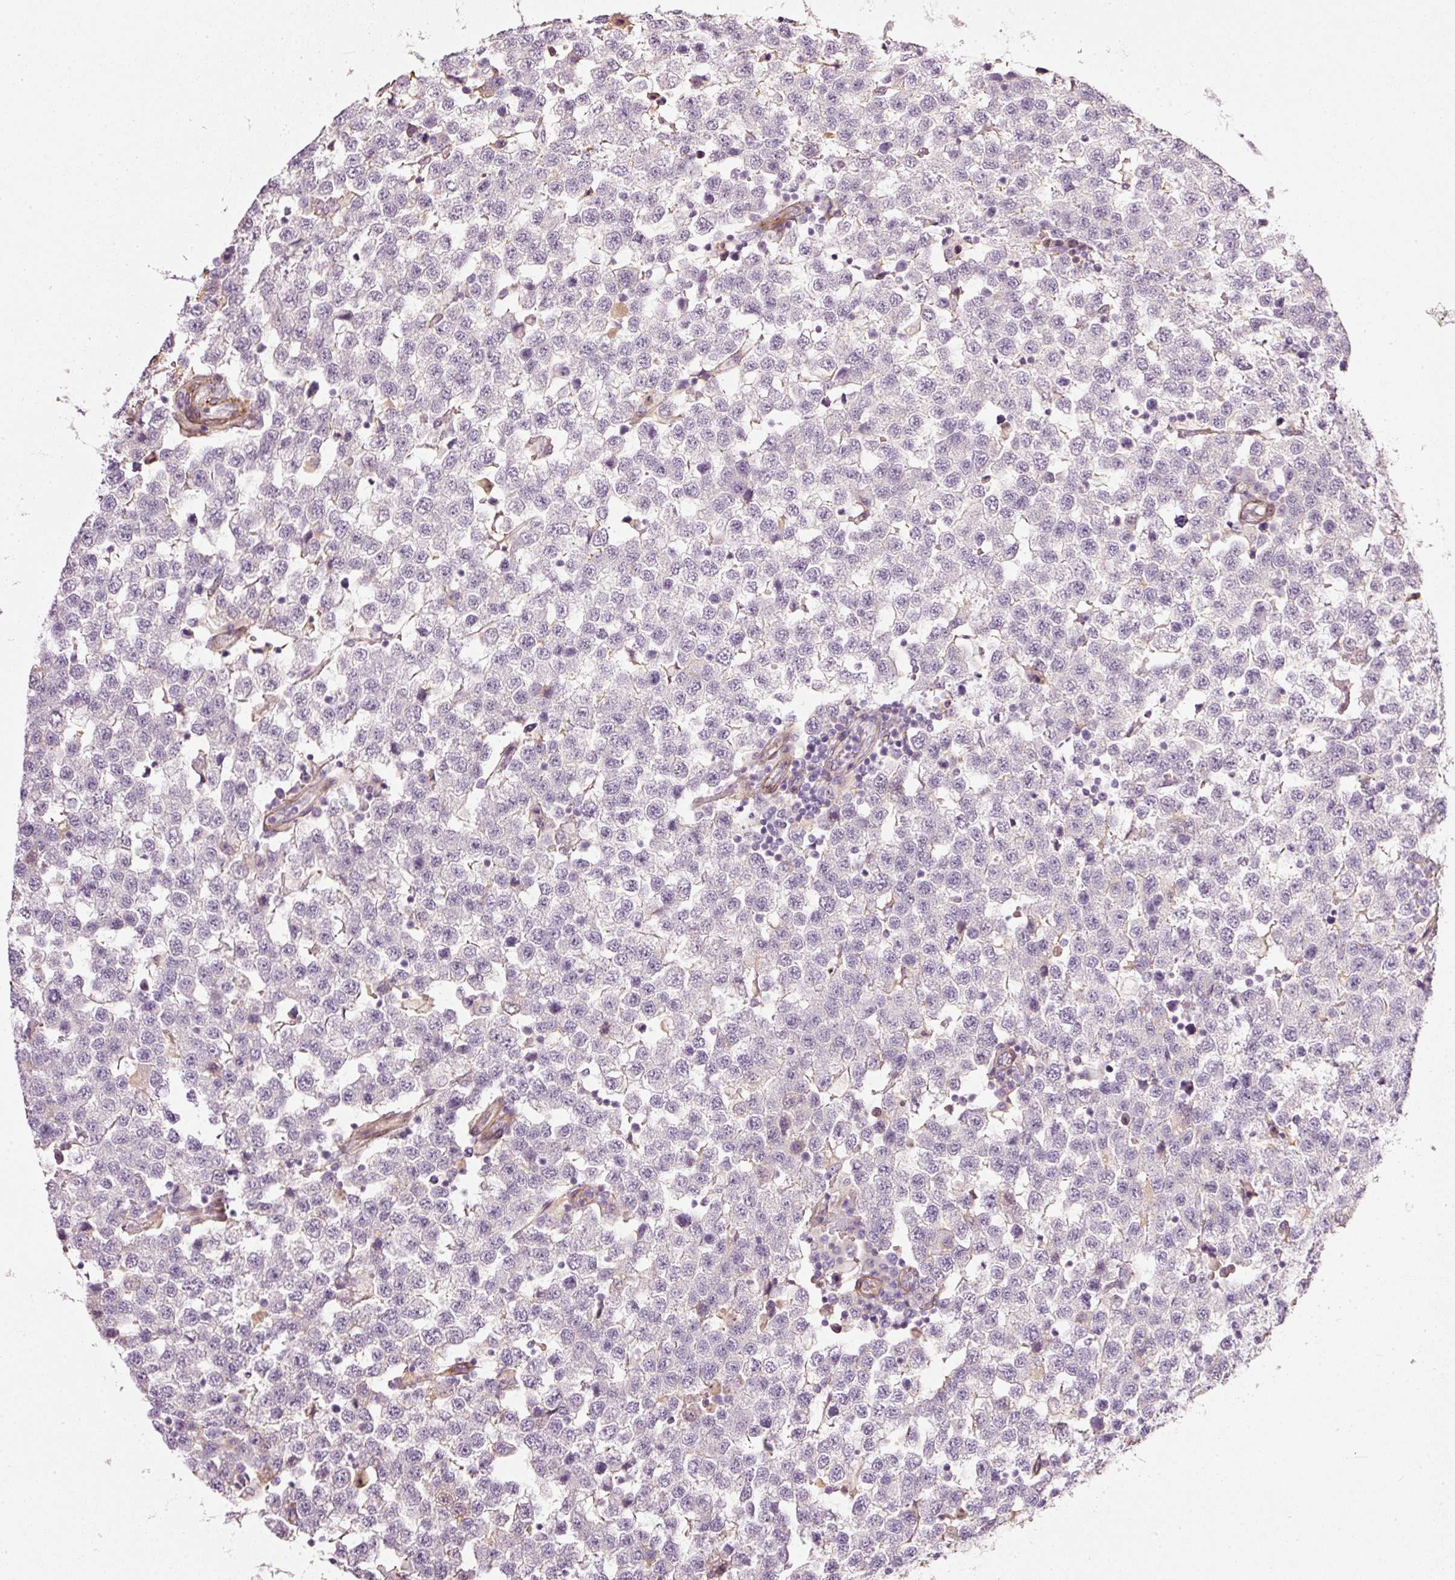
{"staining": {"intensity": "negative", "quantity": "none", "location": "none"}, "tissue": "testis cancer", "cell_type": "Tumor cells", "image_type": "cancer", "snomed": [{"axis": "morphology", "description": "Seminoma, NOS"}, {"axis": "topography", "description": "Testis"}], "caption": "An immunohistochemistry histopathology image of testis seminoma is shown. There is no staining in tumor cells of testis seminoma.", "gene": "TOGARAM1", "patient": {"sex": "male", "age": 34}}